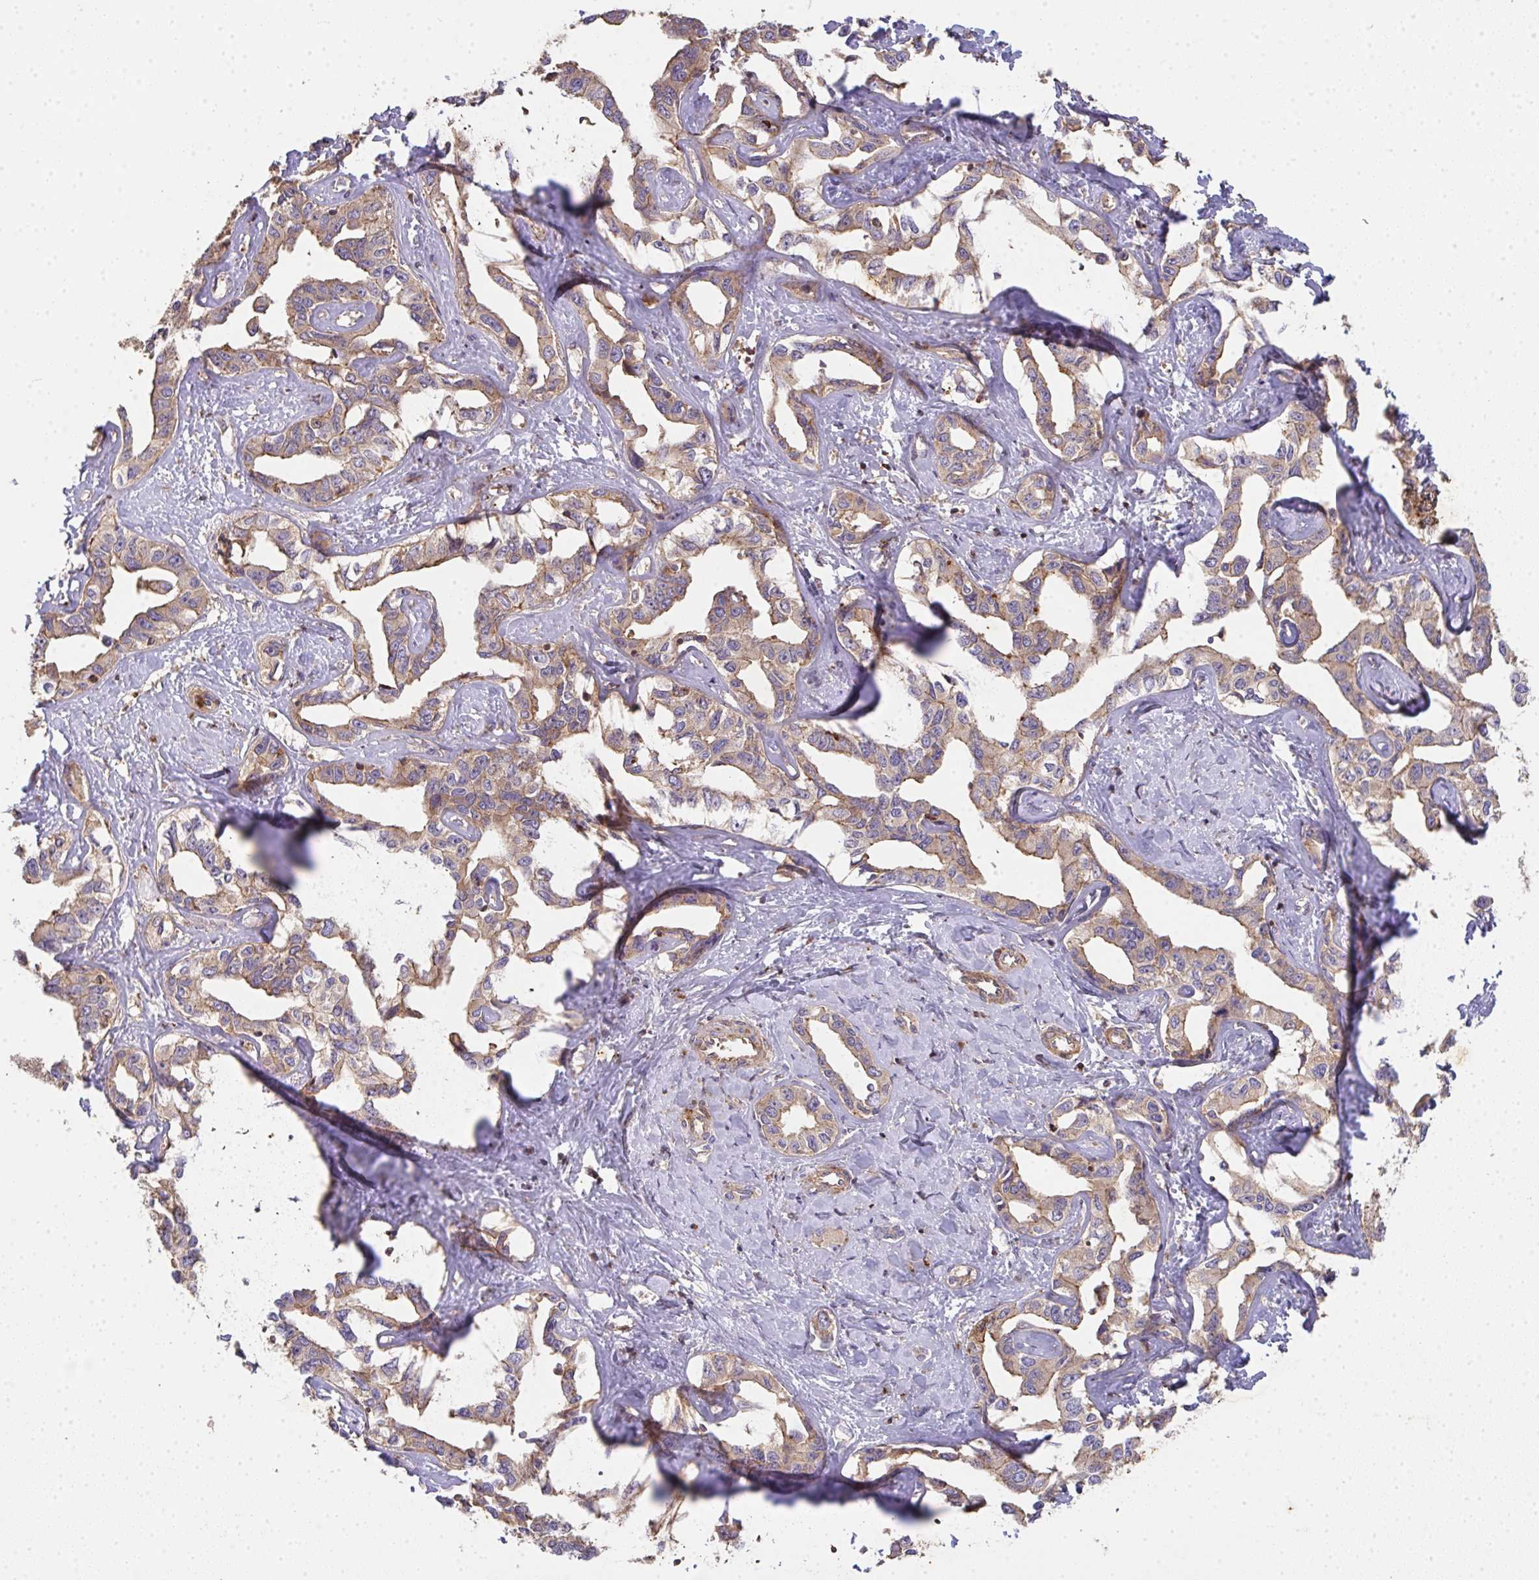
{"staining": {"intensity": "weak", "quantity": ">75%", "location": "cytoplasmic/membranous"}, "tissue": "liver cancer", "cell_type": "Tumor cells", "image_type": "cancer", "snomed": [{"axis": "morphology", "description": "Cholangiocarcinoma"}, {"axis": "topography", "description": "Liver"}], "caption": "The immunohistochemical stain shows weak cytoplasmic/membranous expression in tumor cells of liver cholangiocarcinoma tissue. (Brightfield microscopy of DAB IHC at high magnification).", "gene": "TNMD", "patient": {"sex": "male", "age": 59}}